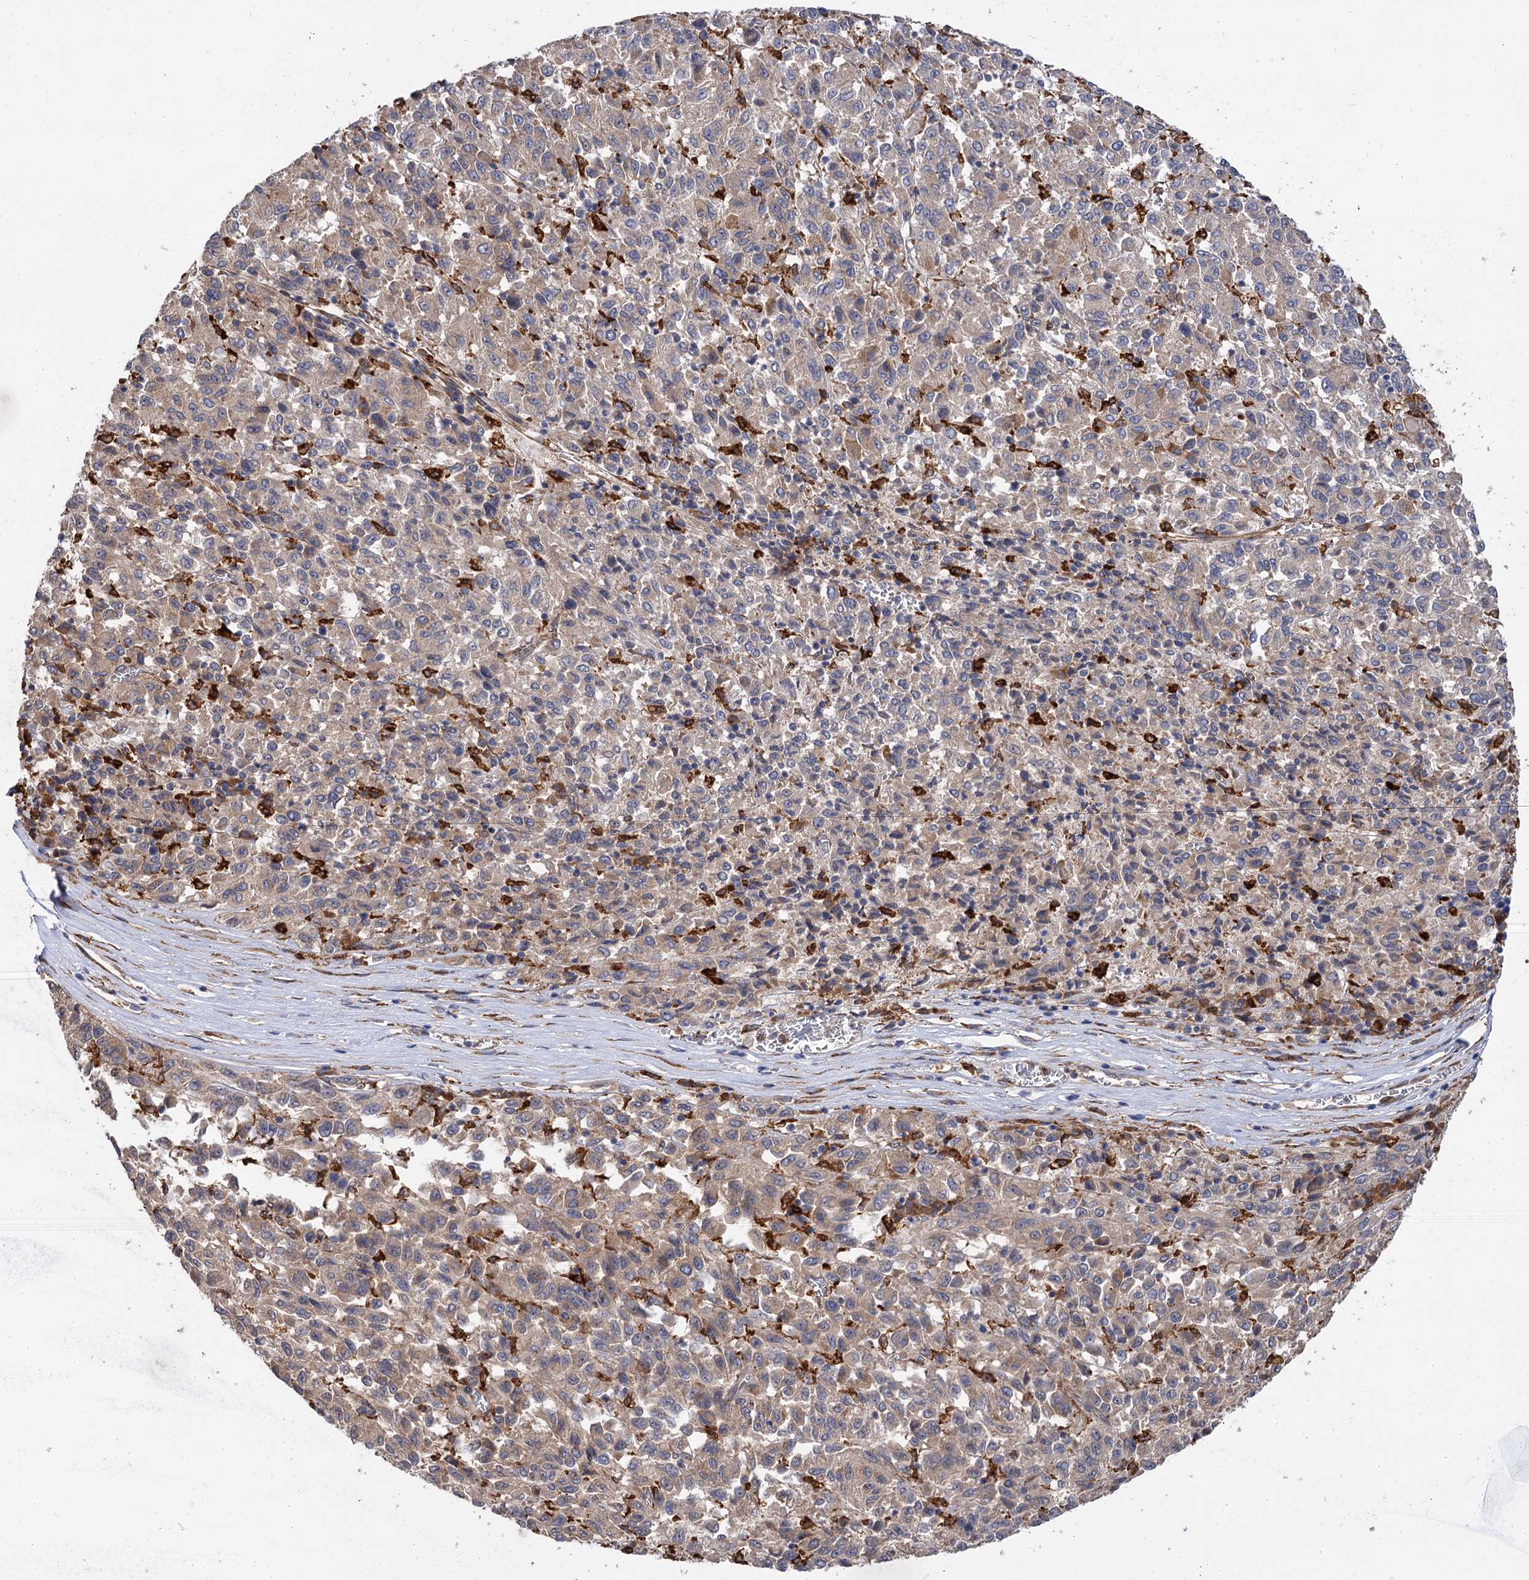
{"staining": {"intensity": "weak", "quantity": "25%-75%", "location": "cytoplasmic/membranous"}, "tissue": "melanoma", "cell_type": "Tumor cells", "image_type": "cancer", "snomed": [{"axis": "morphology", "description": "Malignant melanoma, Metastatic site"}, {"axis": "topography", "description": "Lung"}], "caption": "IHC staining of malignant melanoma (metastatic site), which exhibits low levels of weak cytoplasmic/membranous positivity in about 25%-75% of tumor cells indicating weak cytoplasmic/membranous protein expression. The staining was performed using DAB (3,3'-diaminobenzidine) (brown) for protein detection and nuclei were counterstained in hematoxylin (blue).", "gene": "PPIP5K2", "patient": {"sex": "male", "age": 64}}